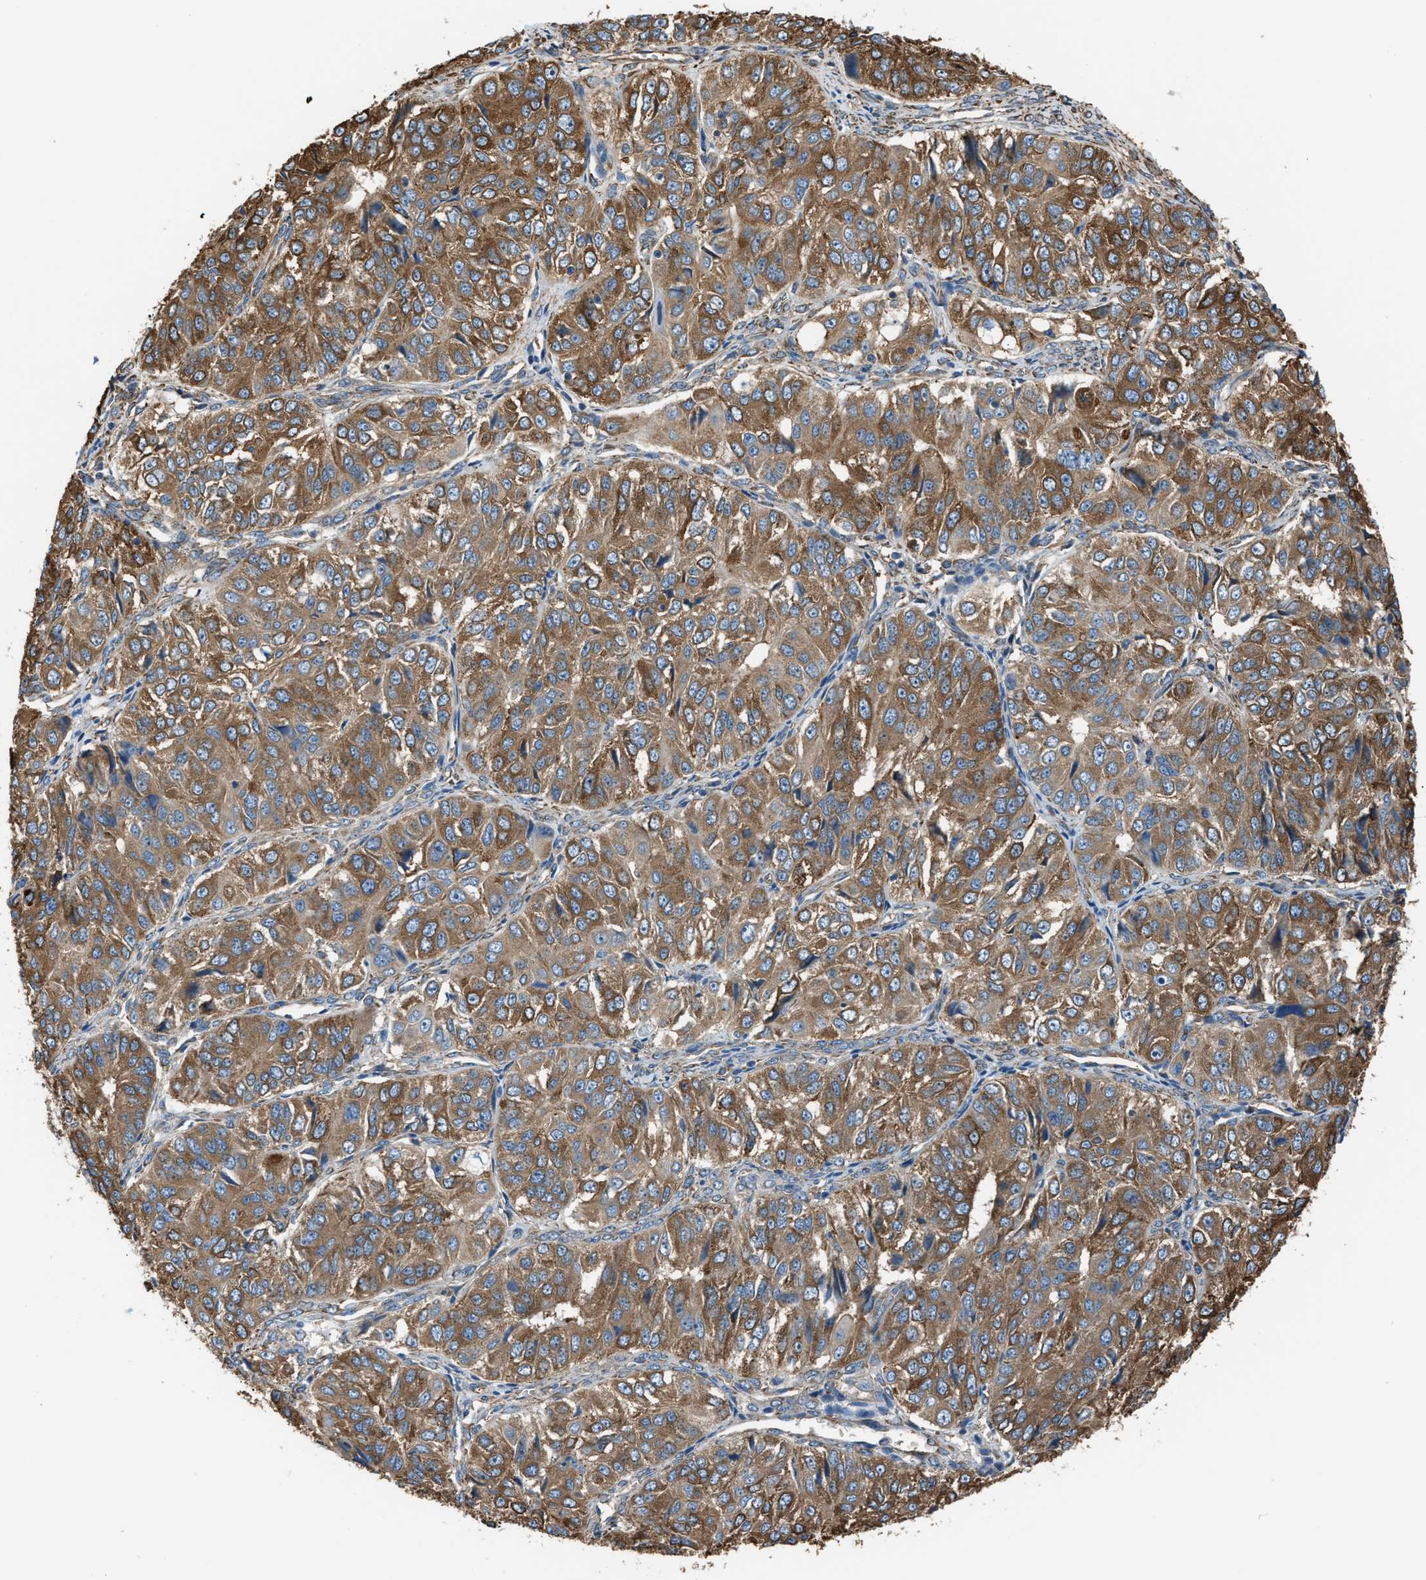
{"staining": {"intensity": "moderate", "quantity": ">75%", "location": "cytoplasmic/membranous"}, "tissue": "ovarian cancer", "cell_type": "Tumor cells", "image_type": "cancer", "snomed": [{"axis": "morphology", "description": "Carcinoma, endometroid"}, {"axis": "topography", "description": "Ovary"}], "caption": "Immunohistochemical staining of human endometroid carcinoma (ovarian) demonstrates moderate cytoplasmic/membranous protein staining in about >75% of tumor cells.", "gene": "TRPC1", "patient": {"sex": "female", "age": 51}}